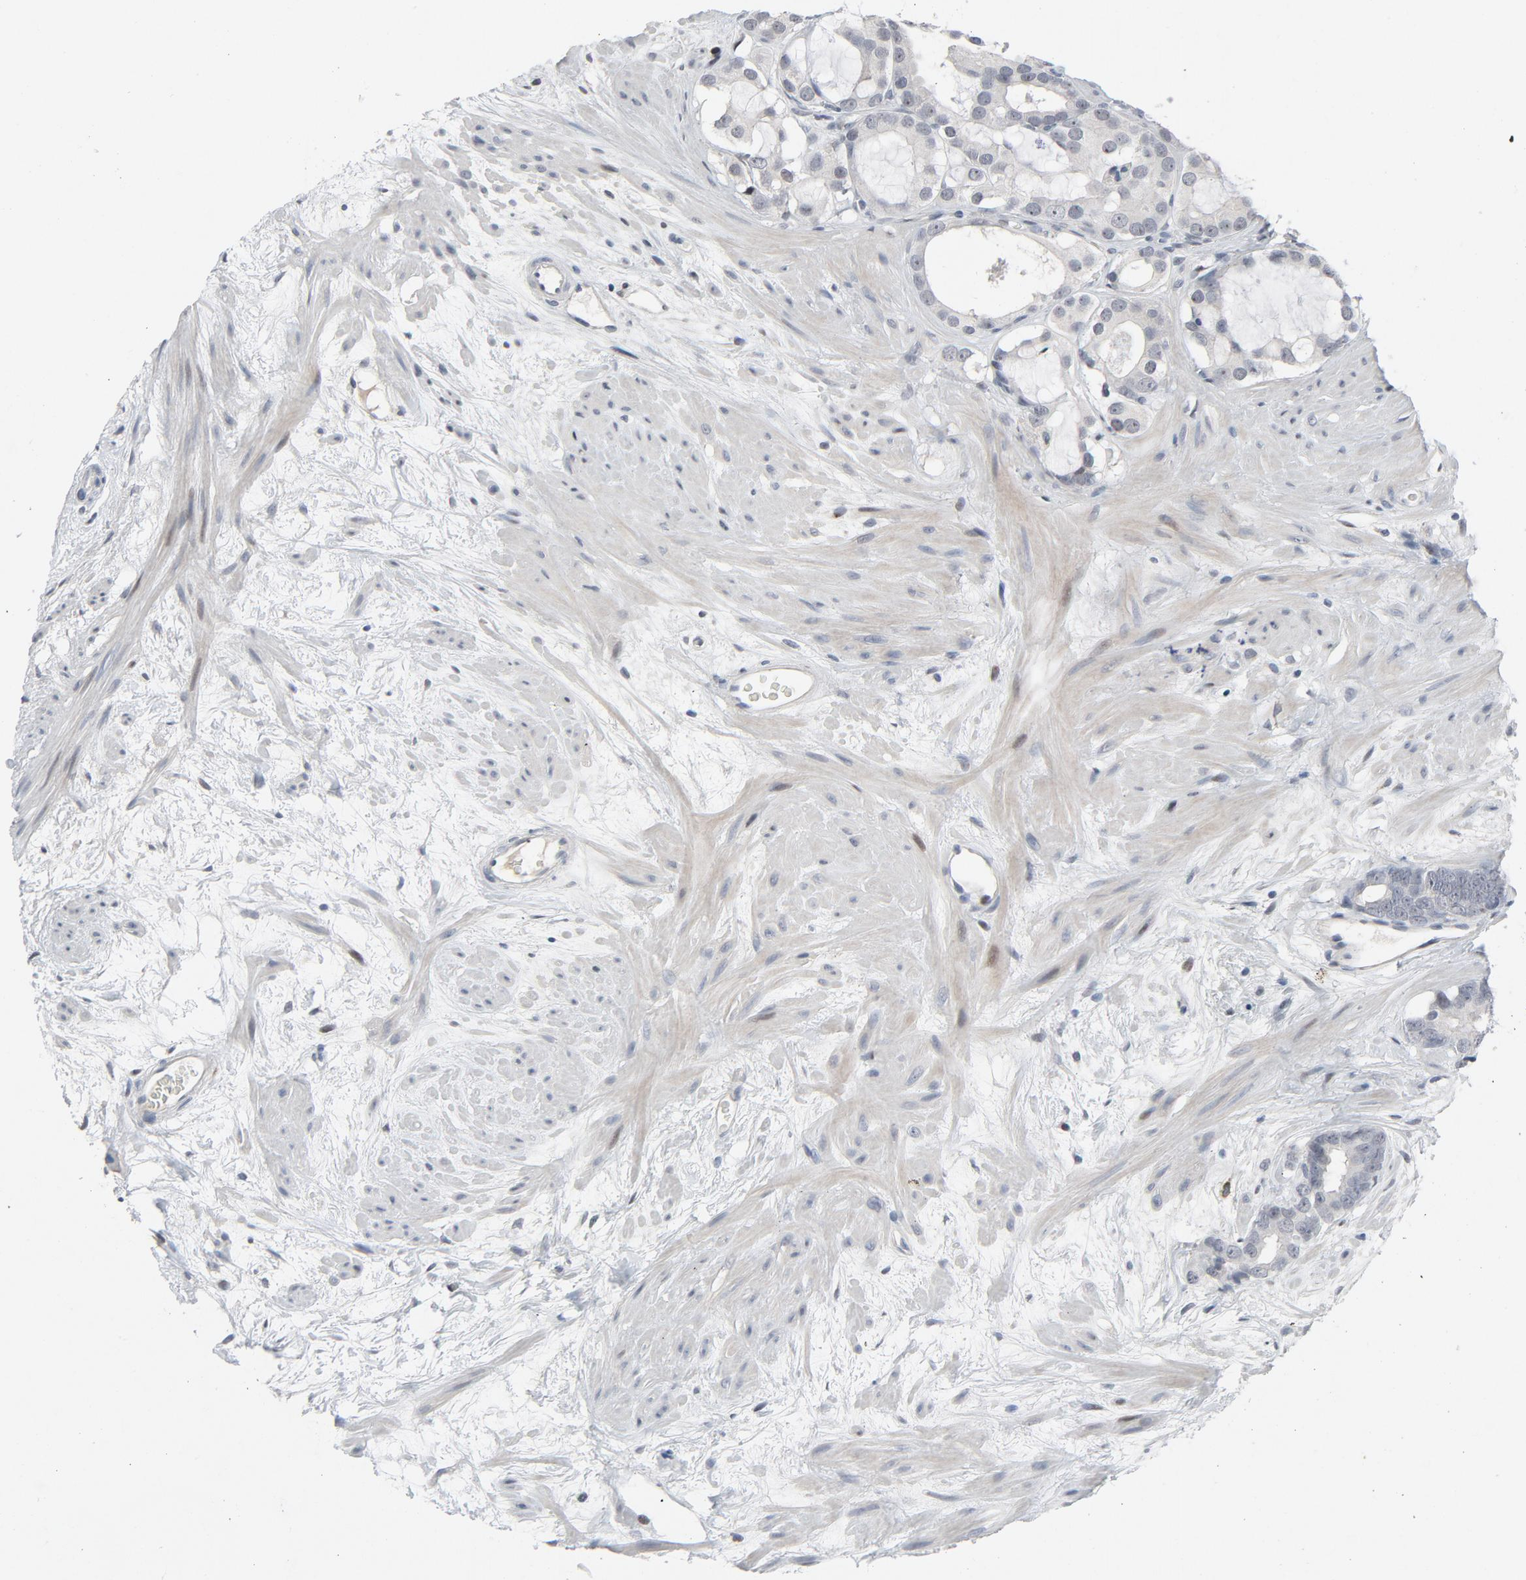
{"staining": {"intensity": "negative", "quantity": "none", "location": "none"}, "tissue": "prostate cancer", "cell_type": "Tumor cells", "image_type": "cancer", "snomed": [{"axis": "morphology", "description": "Adenocarcinoma, Low grade"}, {"axis": "topography", "description": "Prostate"}], "caption": "High power microscopy micrograph of an IHC image of prostate cancer, revealing no significant positivity in tumor cells.", "gene": "FSCB", "patient": {"sex": "male", "age": 57}}